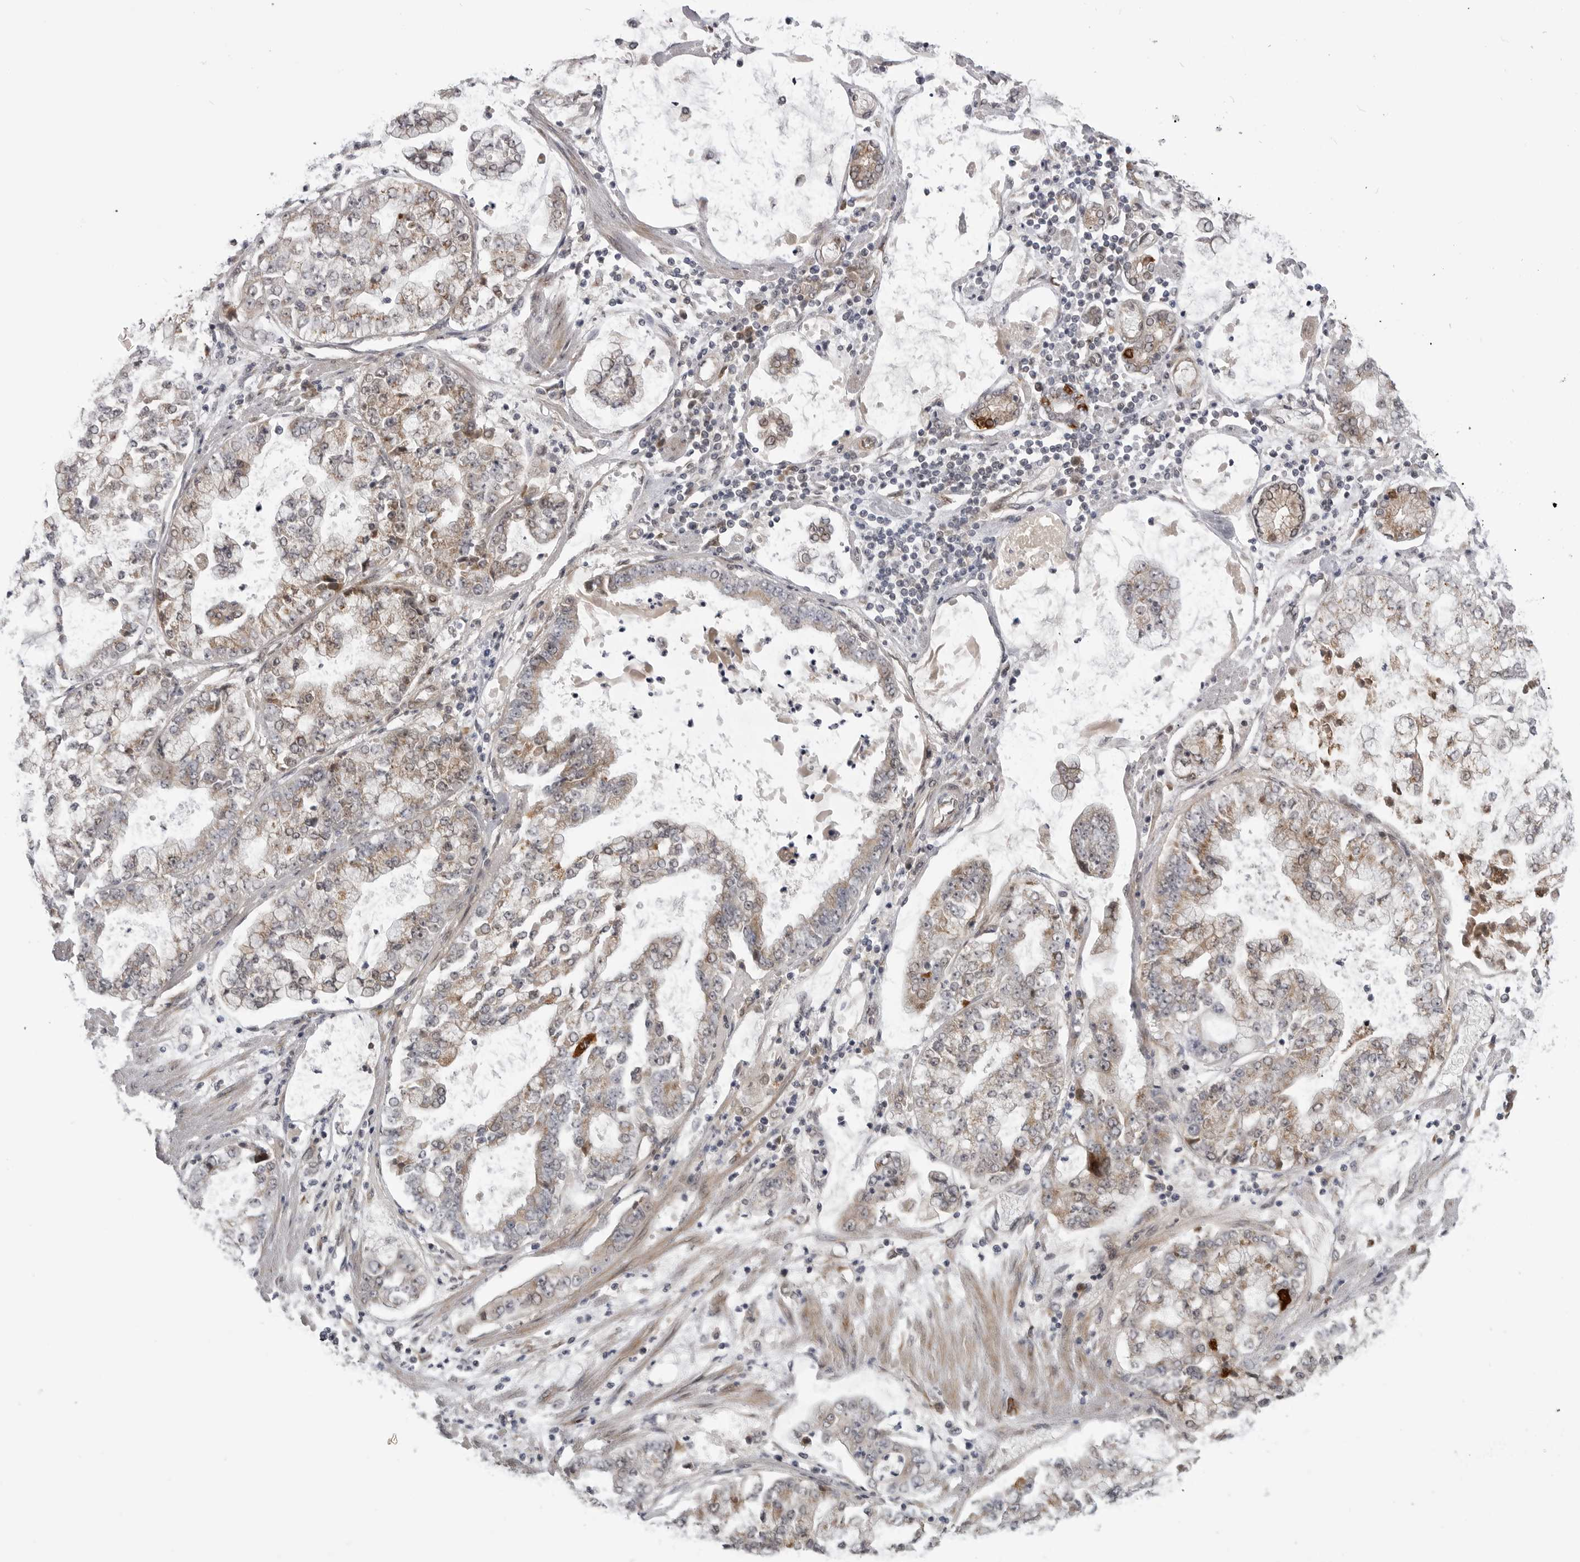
{"staining": {"intensity": "moderate", "quantity": ">75%", "location": "cytoplasmic/membranous"}, "tissue": "stomach cancer", "cell_type": "Tumor cells", "image_type": "cancer", "snomed": [{"axis": "morphology", "description": "Adenocarcinoma, NOS"}, {"axis": "topography", "description": "Stomach"}], "caption": "Immunohistochemical staining of human adenocarcinoma (stomach) shows moderate cytoplasmic/membranous protein expression in approximately >75% of tumor cells. (brown staining indicates protein expression, while blue staining denotes nuclei).", "gene": "LRRC45", "patient": {"sex": "male", "age": 76}}